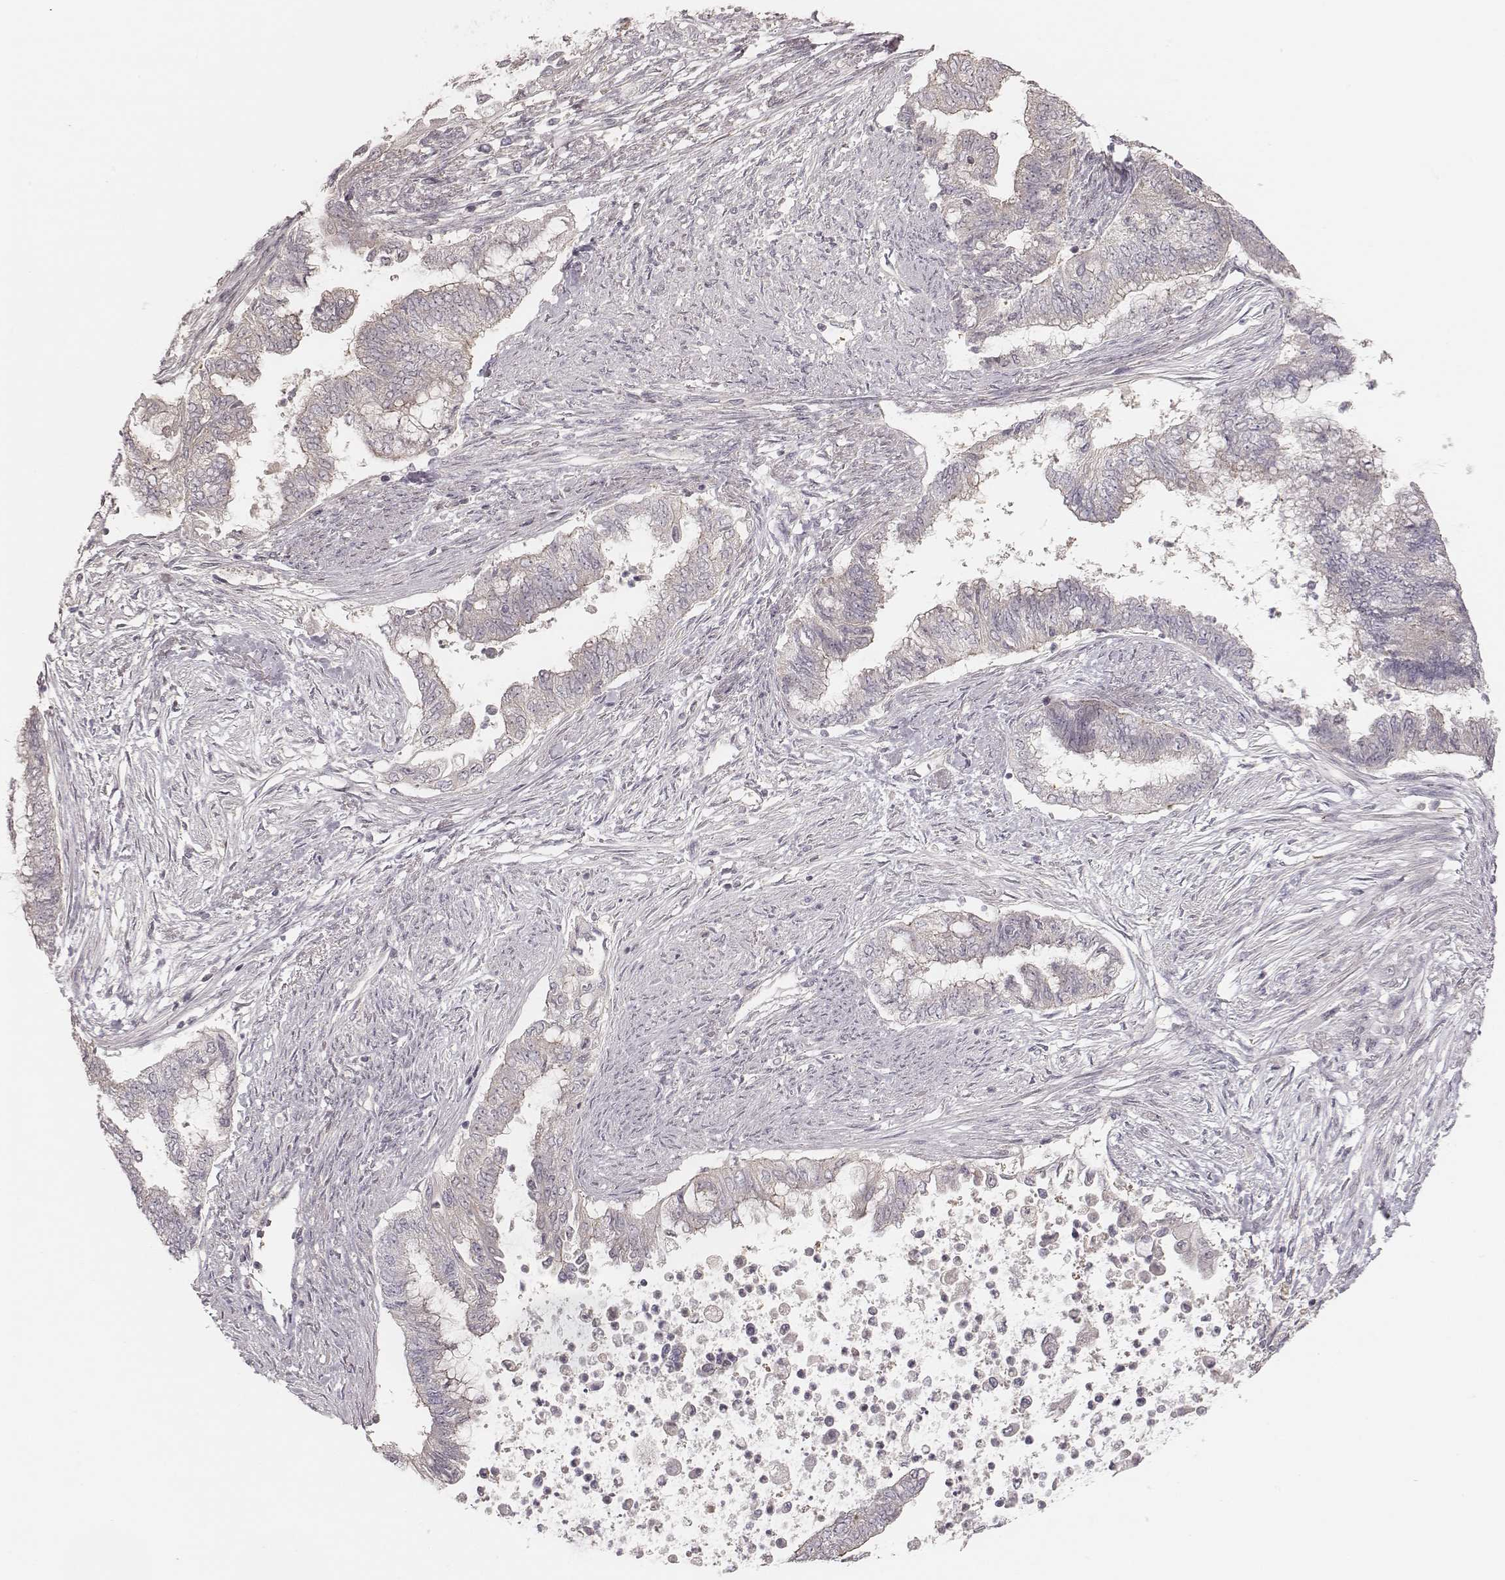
{"staining": {"intensity": "weak", "quantity": "25%-75%", "location": "cytoplasmic/membranous"}, "tissue": "endometrial cancer", "cell_type": "Tumor cells", "image_type": "cancer", "snomed": [{"axis": "morphology", "description": "Adenocarcinoma, NOS"}, {"axis": "topography", "description": "Endometrium"}], "caption": "Endometrial cancer (adenocarcinoma) tissue exhibits weak cytoplasmic/membranous staining in approximately 25%-75% of tumor cells Using DAB (brown) and hematoxylin (blue) stains, captured at high magnification using brightfield microscopy.", "gene": "TDRD5", "patient": {"sex": "female", "age": 65}}